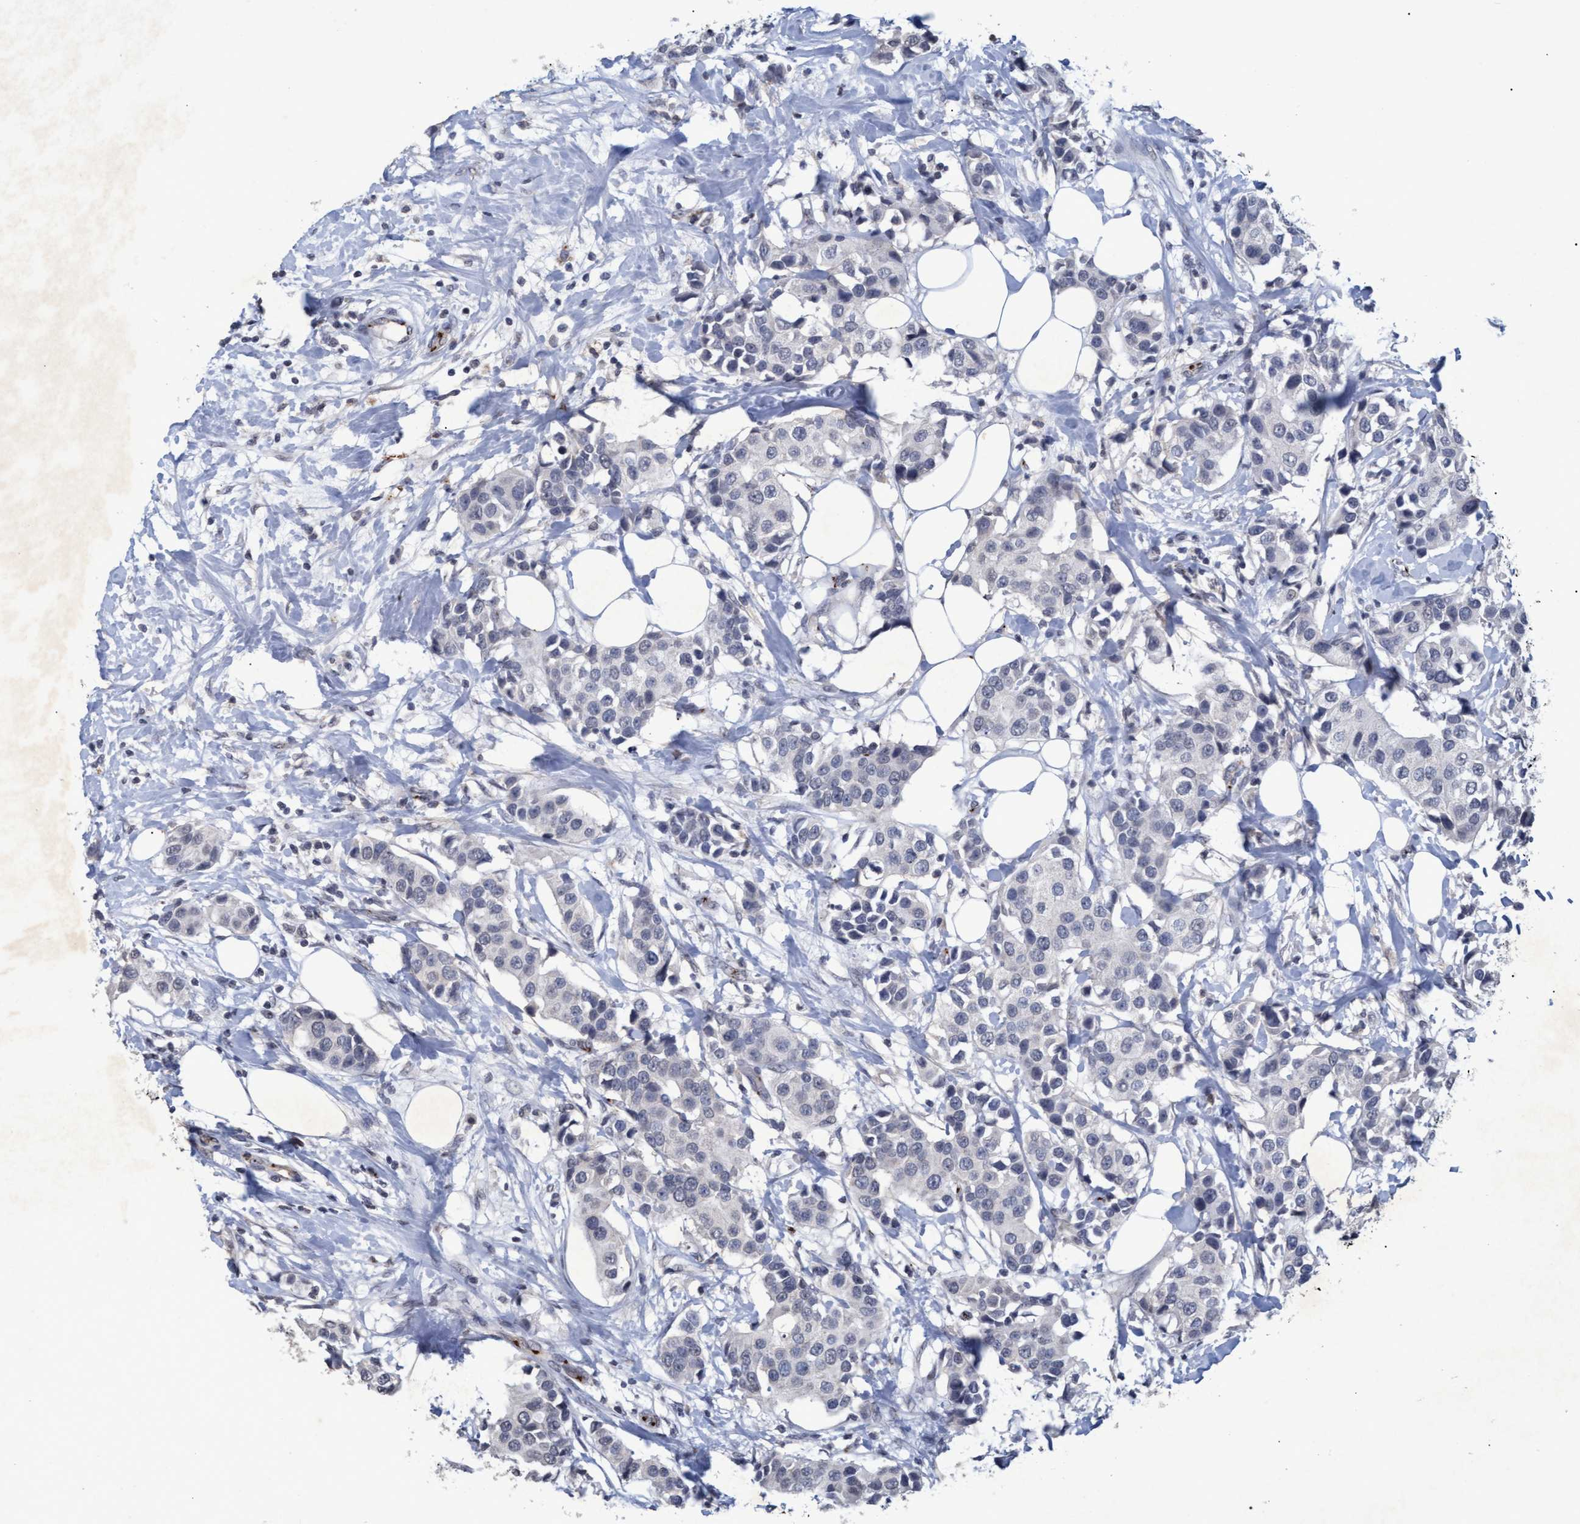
{"staining": {"intensity": "negative", "quantity": "none", "location": "none"}, "tissue": "breast cancer", "cell_type": "Tumor cells", "image_type": "cancer", "snomed": [{"axis": "morphology", "description": "Normal tissue, NOS"}, {"axis": "morphology", "description": "Duct carcinoma"}, {"axis": "topography", "description": "Breast"}], "caption": "An immunohistochemistry (IHC) micrograph of breast cancer (intraductal carcinoma) is shown. There is no staining in tumor cells of breast cancer (intraductal carcinoma). (DAB (3,3'-diaminobenzidine) IHC visualized using brightfield microscopy, high magnification).", "gene": "GALC", "patient": {"sex": "female", "age": 39}}